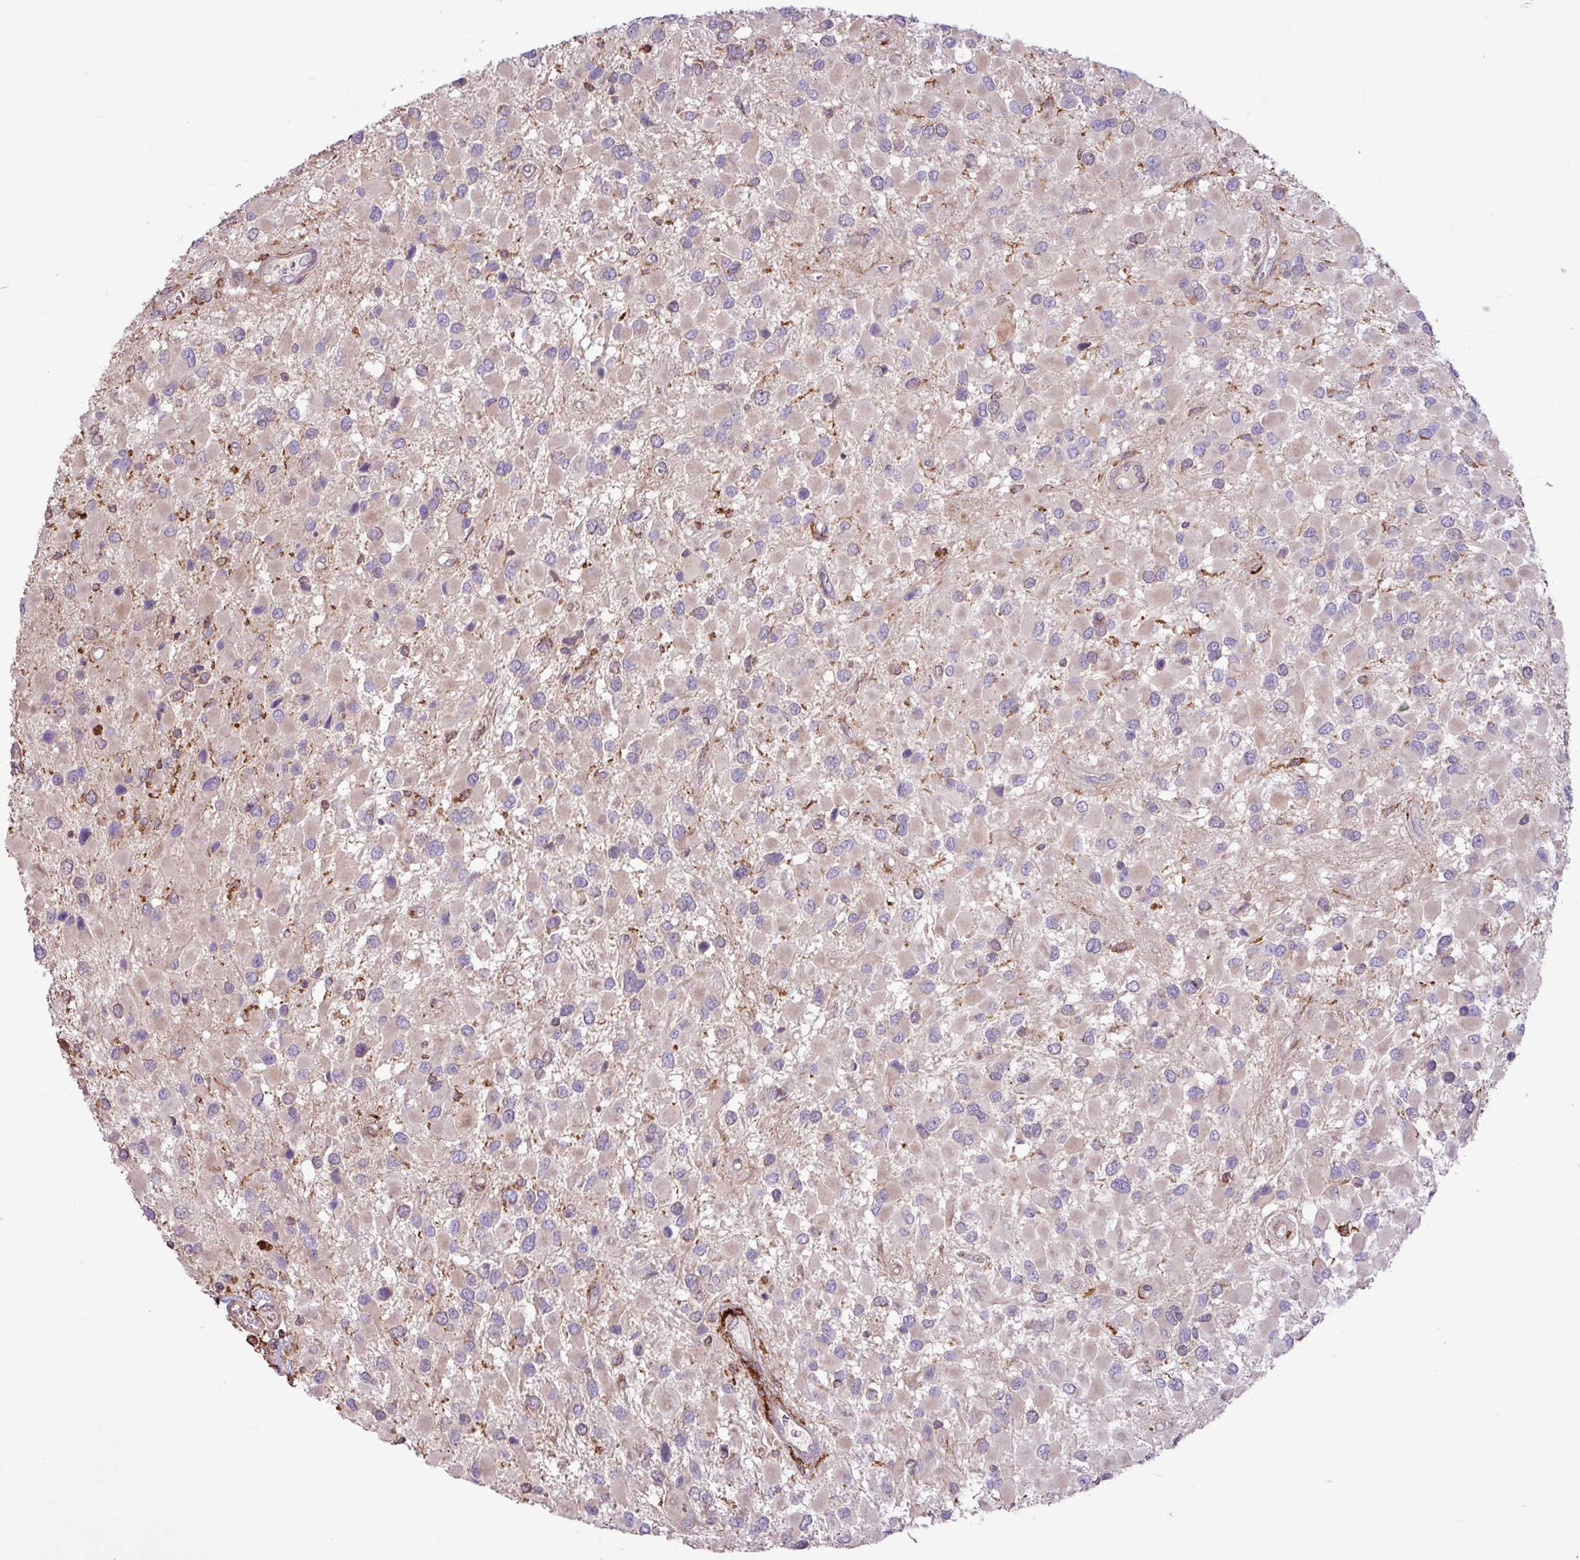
{"staining": {"intensity": "negative", "quantity": "none", "location": "none"}, "tissue": "glioma", "cell_type": "Tumor cells", "image_type": "cancer", "snomed": [{"axis": "morphology", "description": "Glioma, malignant, High grade"}, {"axis": "topography", "description": "Brain"}], "caption": "Immunohistochemistry (IHC) image of glioma stained for a protein (brown), which displays no expression in tumor cells.", "gene": "ARHGEF25", "patient": {"sex": "male", "age": 53}}